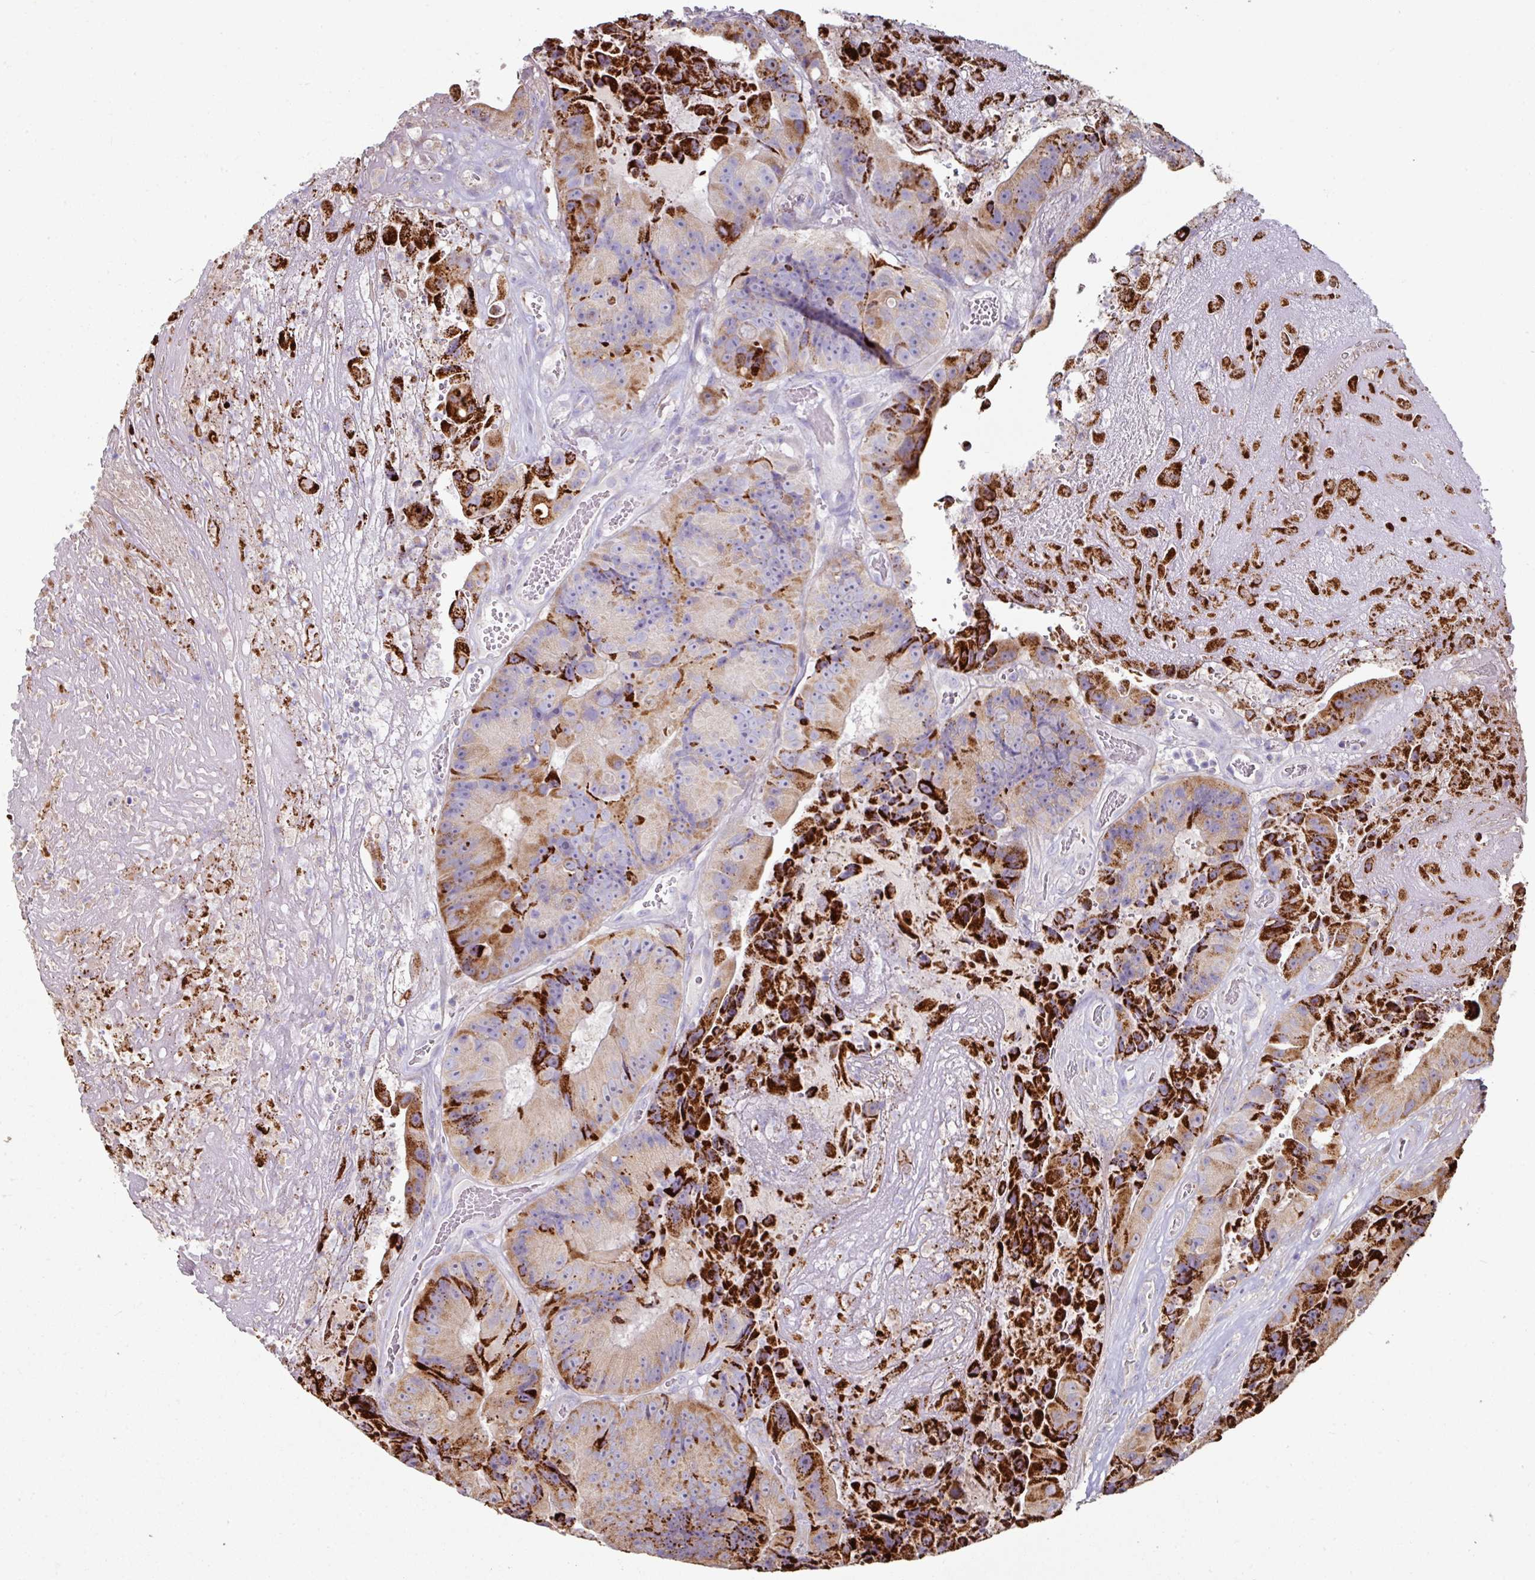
{"staining": {"intensity": "strong", "quantity": "25%-75%", "location": "cytoplasmic/membranous"}, "tissue": "colorectal cancer", "cell_type": "Tumor cells", "image_type": "cancer", "snomed": [{"axis": "morphology", "description": "Adenocarcinoma, NOS"}, {"axis": "topography", "description": "Colon"}], "caption": "Protein expression analysis of colorectal adenocarcinoma reveals strong cytoplasmic/membranous expression in approximately 25%-75% of tumor cells. (DAB IHC, brown staining for protein, blue staining for nuclei).", "gene": "OR2D3", "patient": {"sex": "female", "age": 86}}